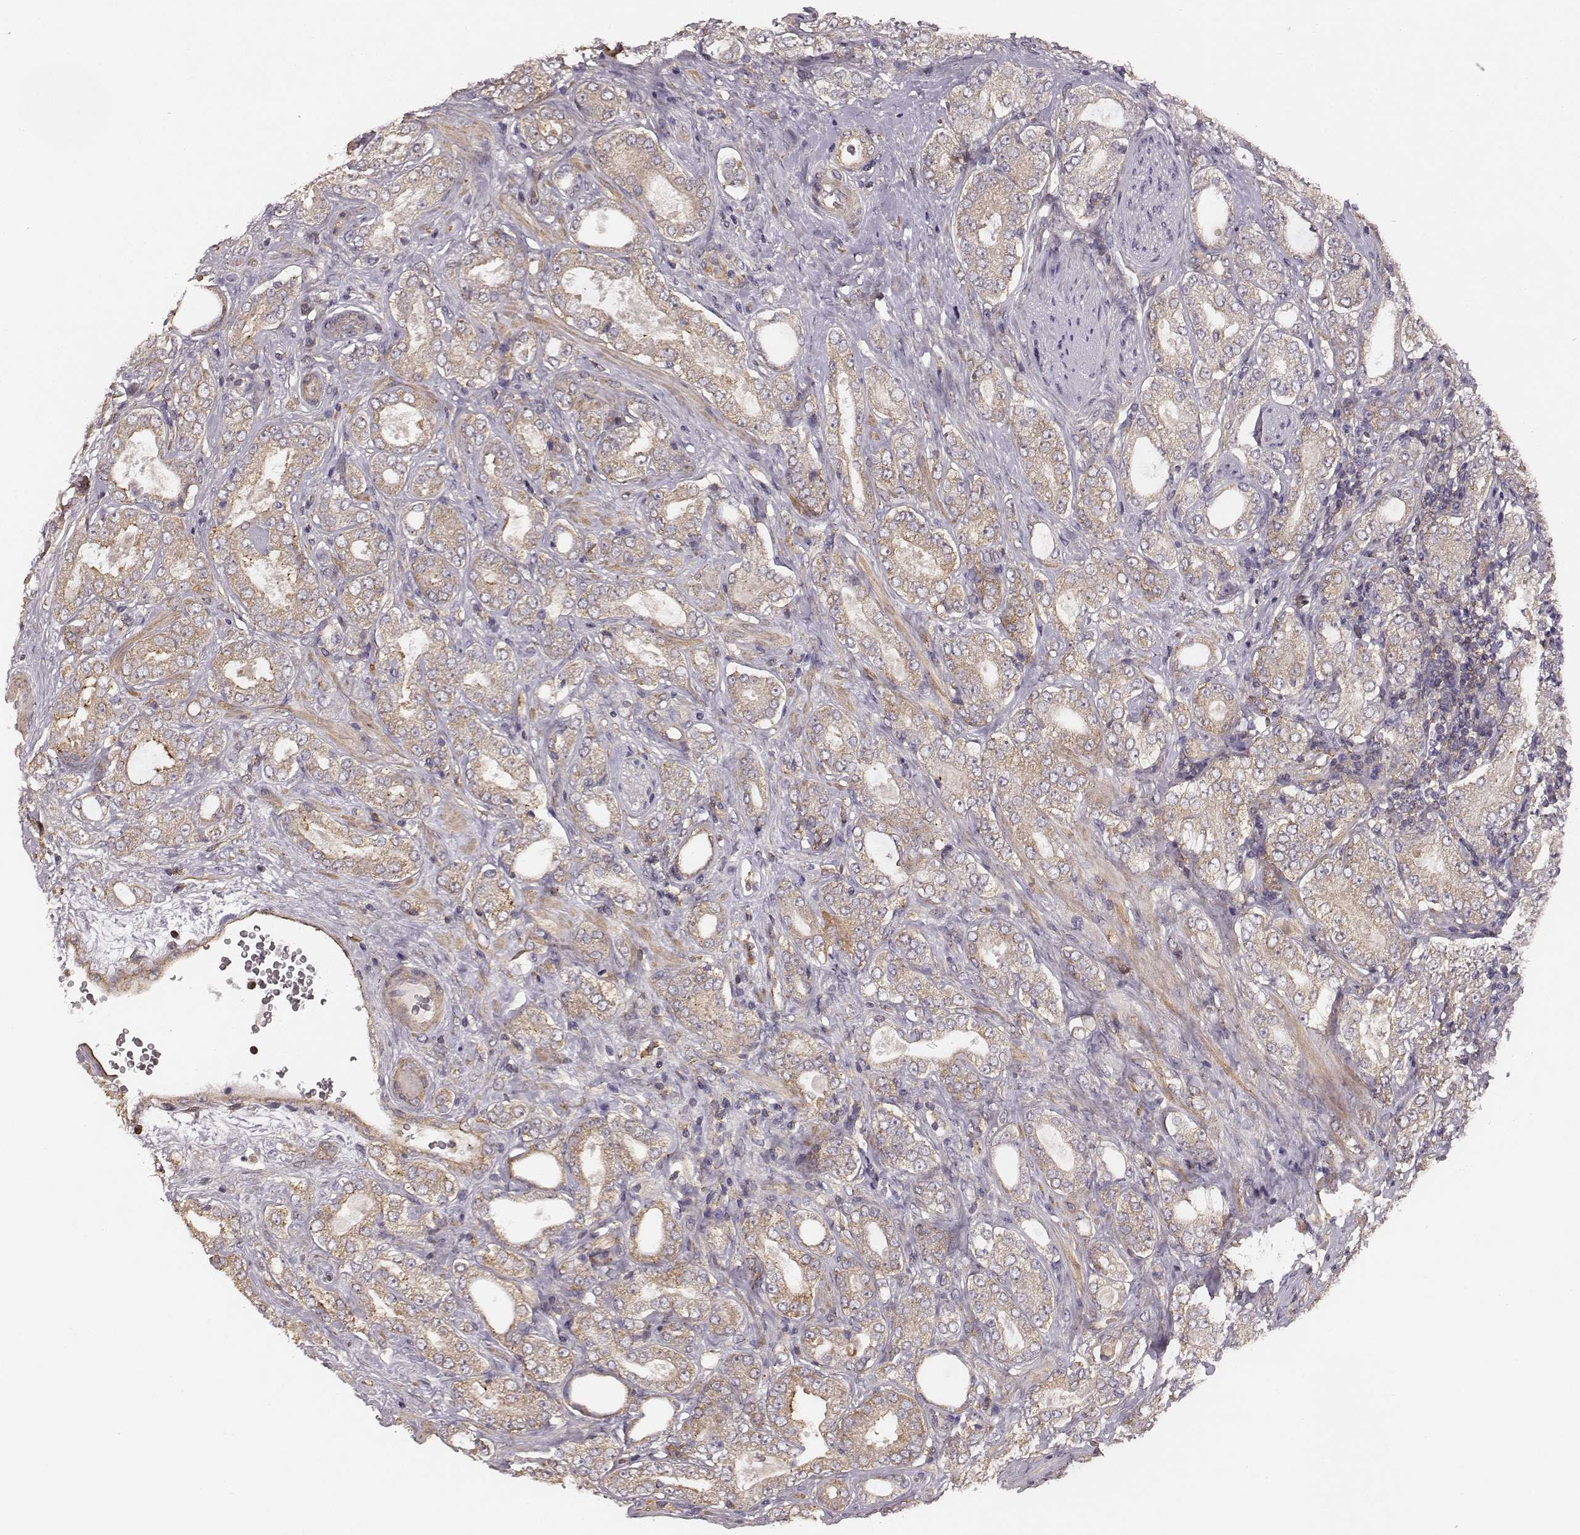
{"staining": {"intensity": "weak", "quantity": "25%-75%", "location": "cytoplasmic/membranous"}, "tissue": "prostate cancer", "cell_type": "Tumor cells", "image_type": "cancer", "snomed": [{"axis": "morphology", "description": "Adenocarcinoma, NOS"}, {"axis": "topography", "description": "Prostate"}], "caption": "Protein expression analysis of prostate cancer demonstrates weak cytoplasmic/membranous expression in about 25%-75% of tumor cells.", "gene": "VPS26A", "patient": {"sex": "male", "age": 64}}